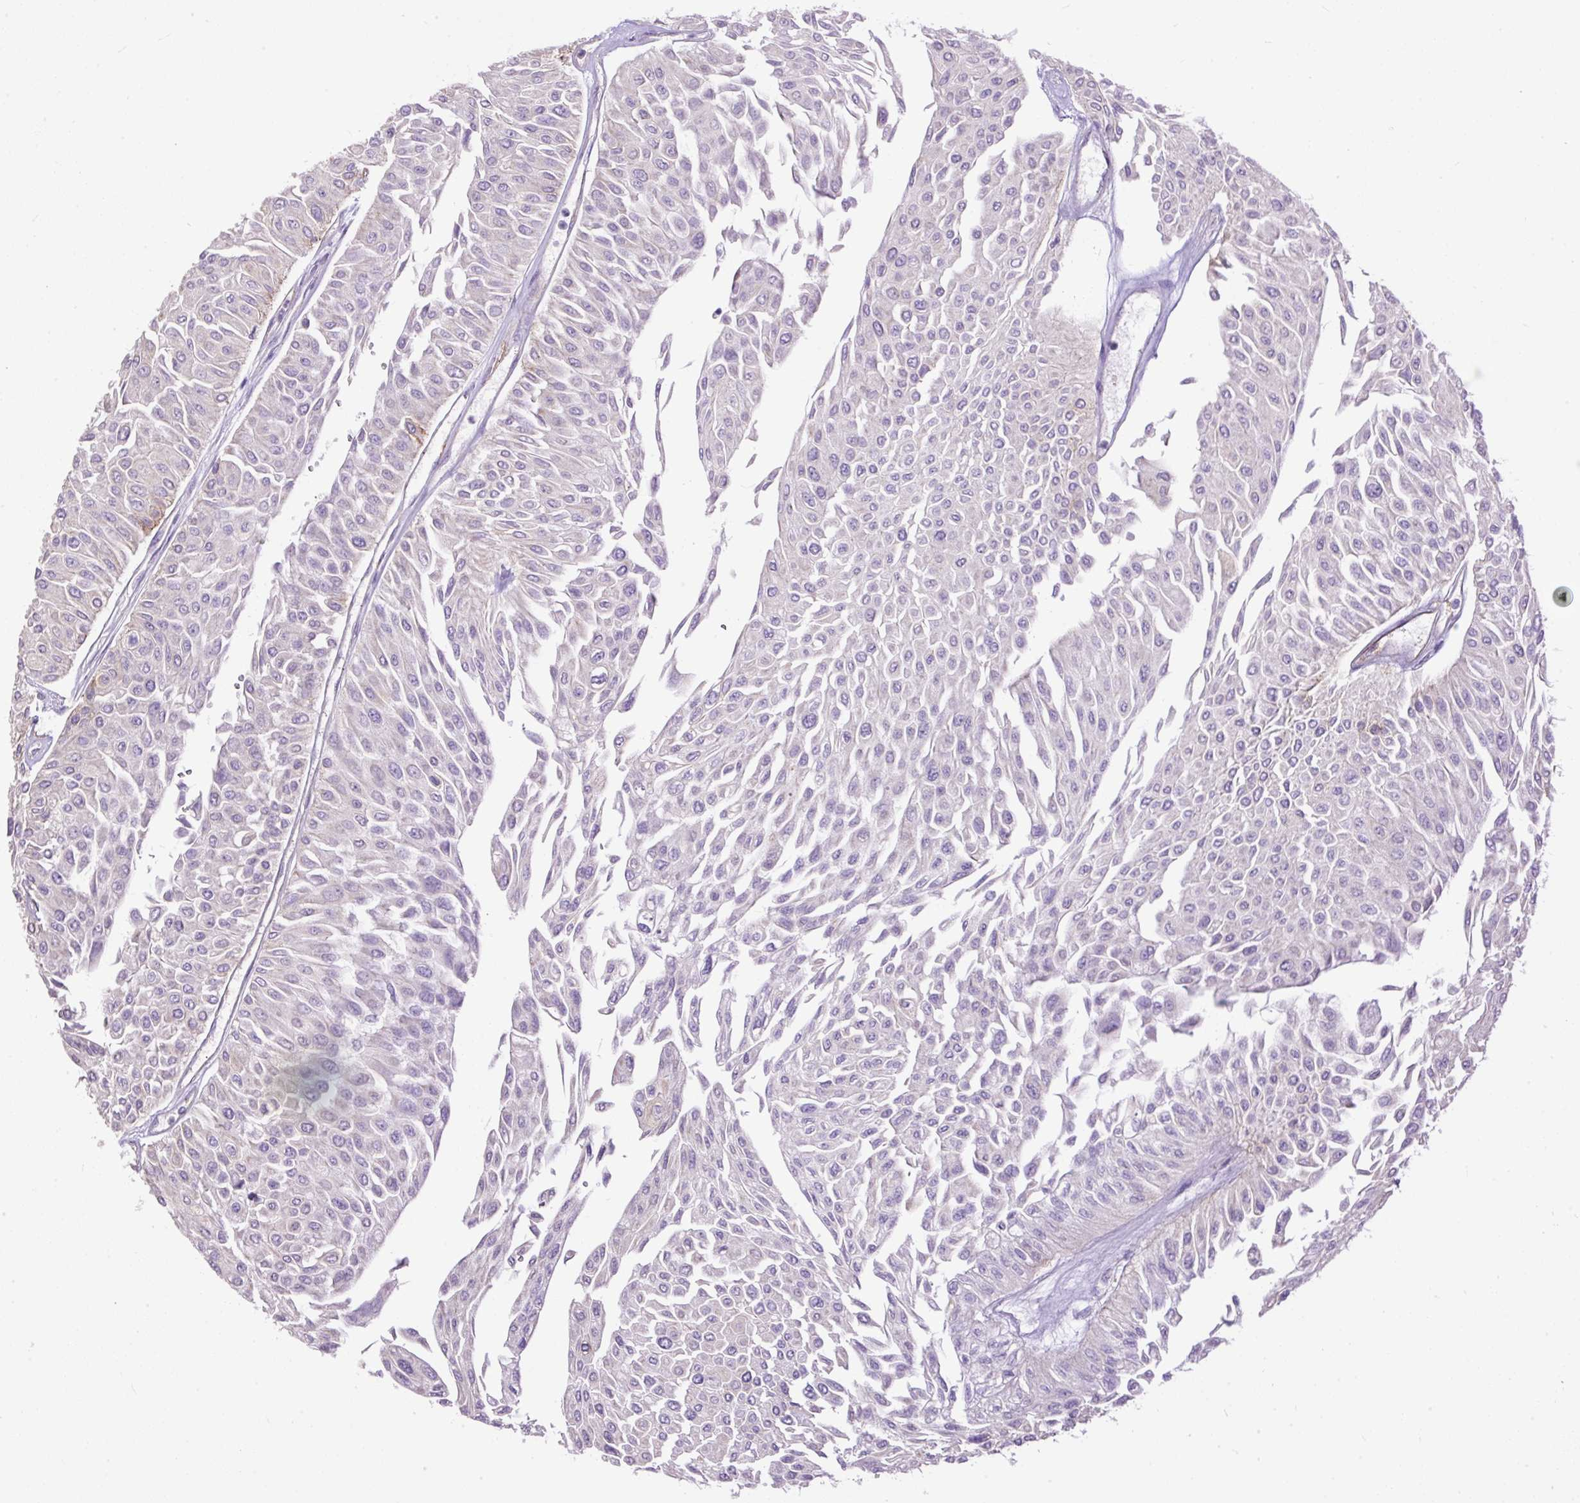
{"staining": {"intensity": "negative", "quantity": "none", "location": "none"}, "tissue": "urothelial cancer", "cell_type": "Tumor cells", "image_type": "cancer", "snomed": [{"axis": "morphology", "description": "Urothelial carcinoma, Low grade"}, {"axis": "topography", "description": "Urinary bladder"}], "caption": "Urothelial carcinoma (low-grade) was stained to show a protein in brown. There is no significant positivity in tumor cells. (DAB IHC visualized using brightfield microscopy, high magnification).", "gene": "MAGEB16", "patient": {"sex": "male", "age": 67}}